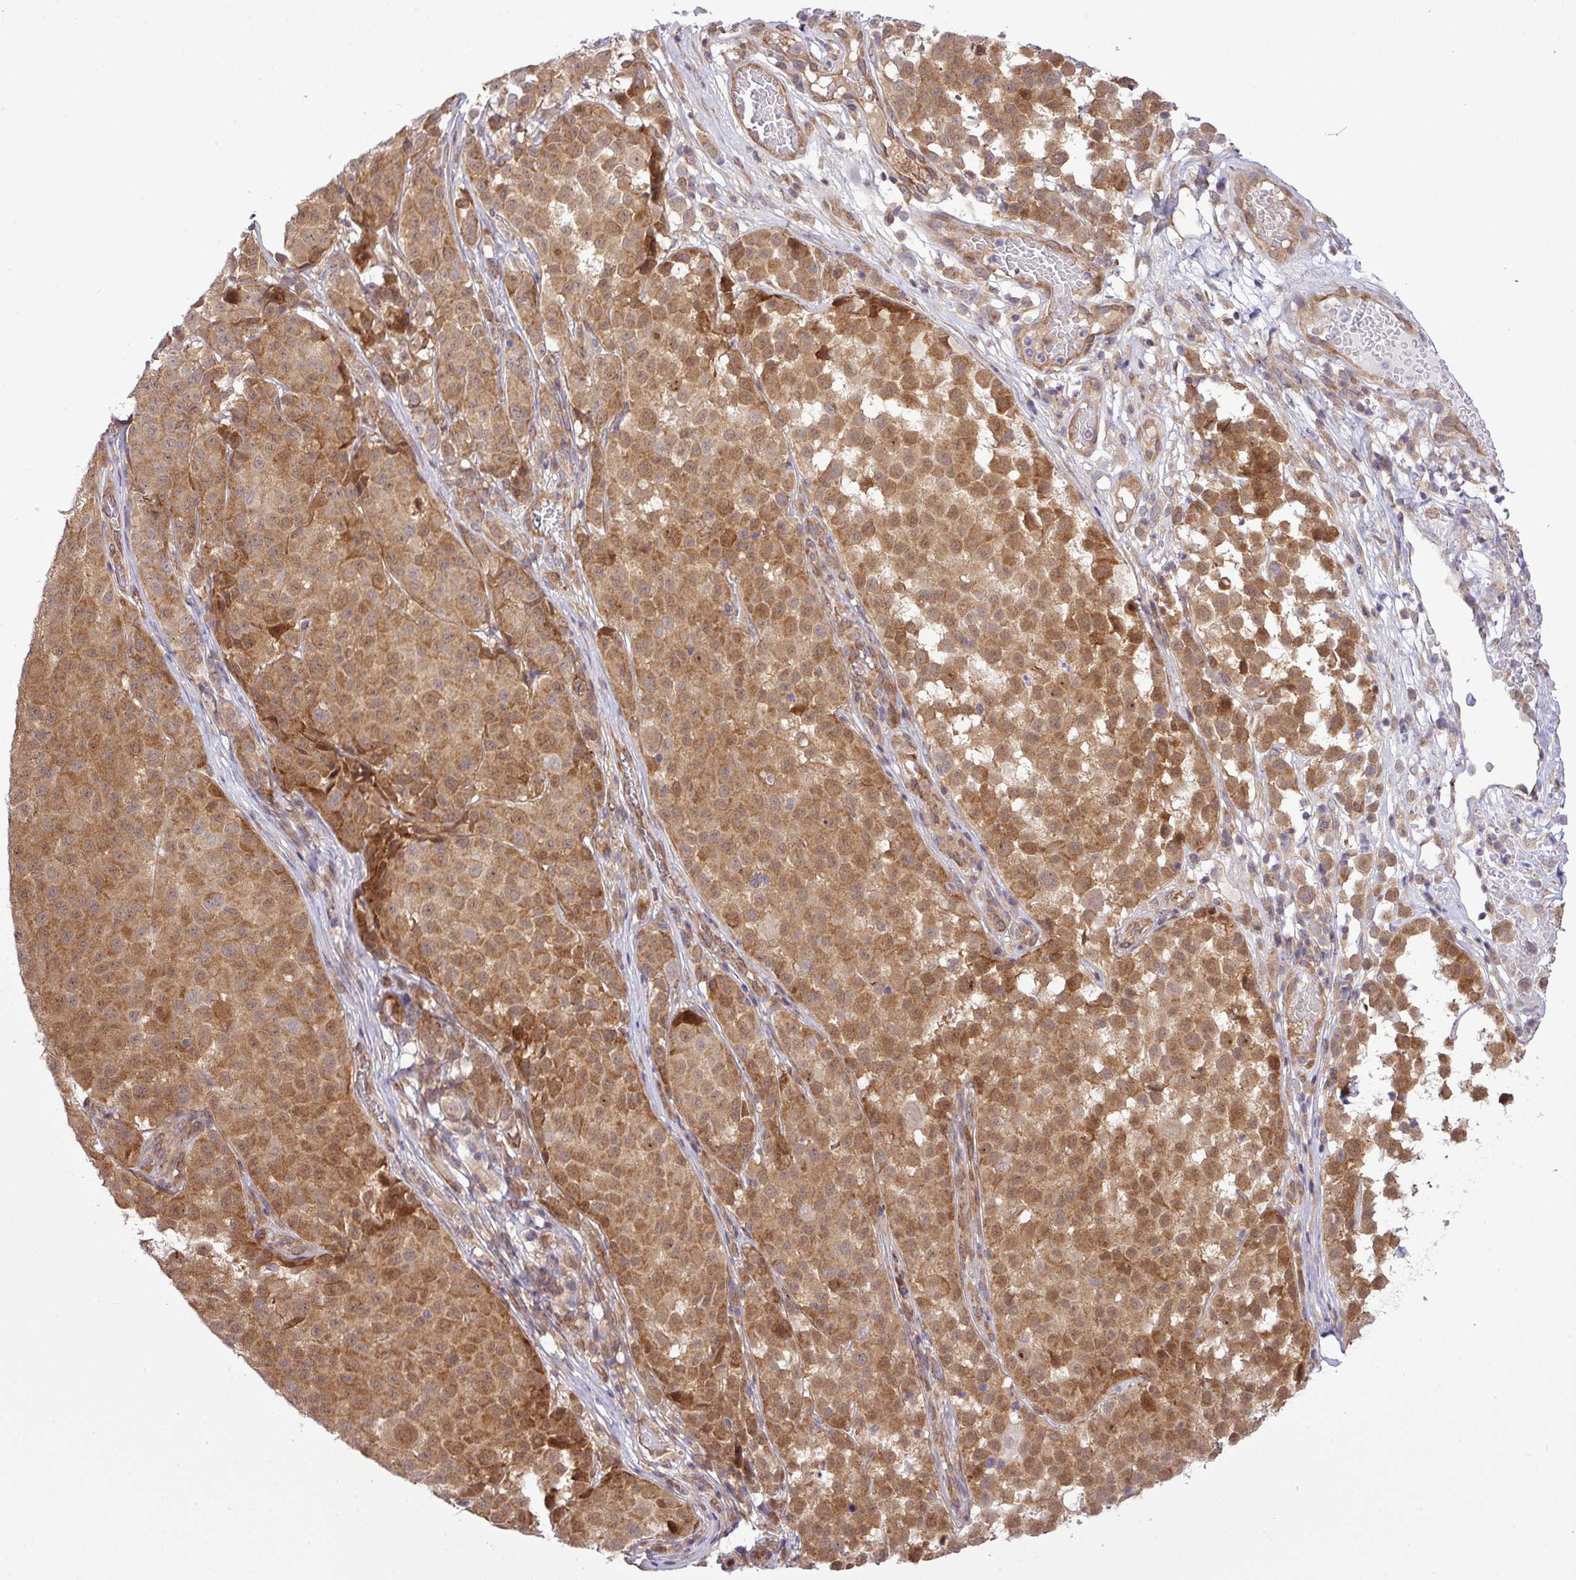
{"staining": {"intensity": "moderate", "quantity": ">75%", "location": "cytoplasmic/membranous,nuclear"}, "tissue": "melanoma", "cell_type": "Tumor cells", "image_type": "cancer", "snomed": [{"axis": "morphology", "description": "Malignant melanoma, NOS"}, {"axis": "topography", "description": "Skin"}], "caption": "This histopathology image shows malignant melanoma stained with immunohistochemistry (IHC) to label a protein in brown. The cytoplasmic/membranous and nuclear of tumor cells show moderate positivity for the protein. Nuclei are counter-stained blue.", "gene": "FAM222B", "patient": {"sex": "male", "age": 64}}